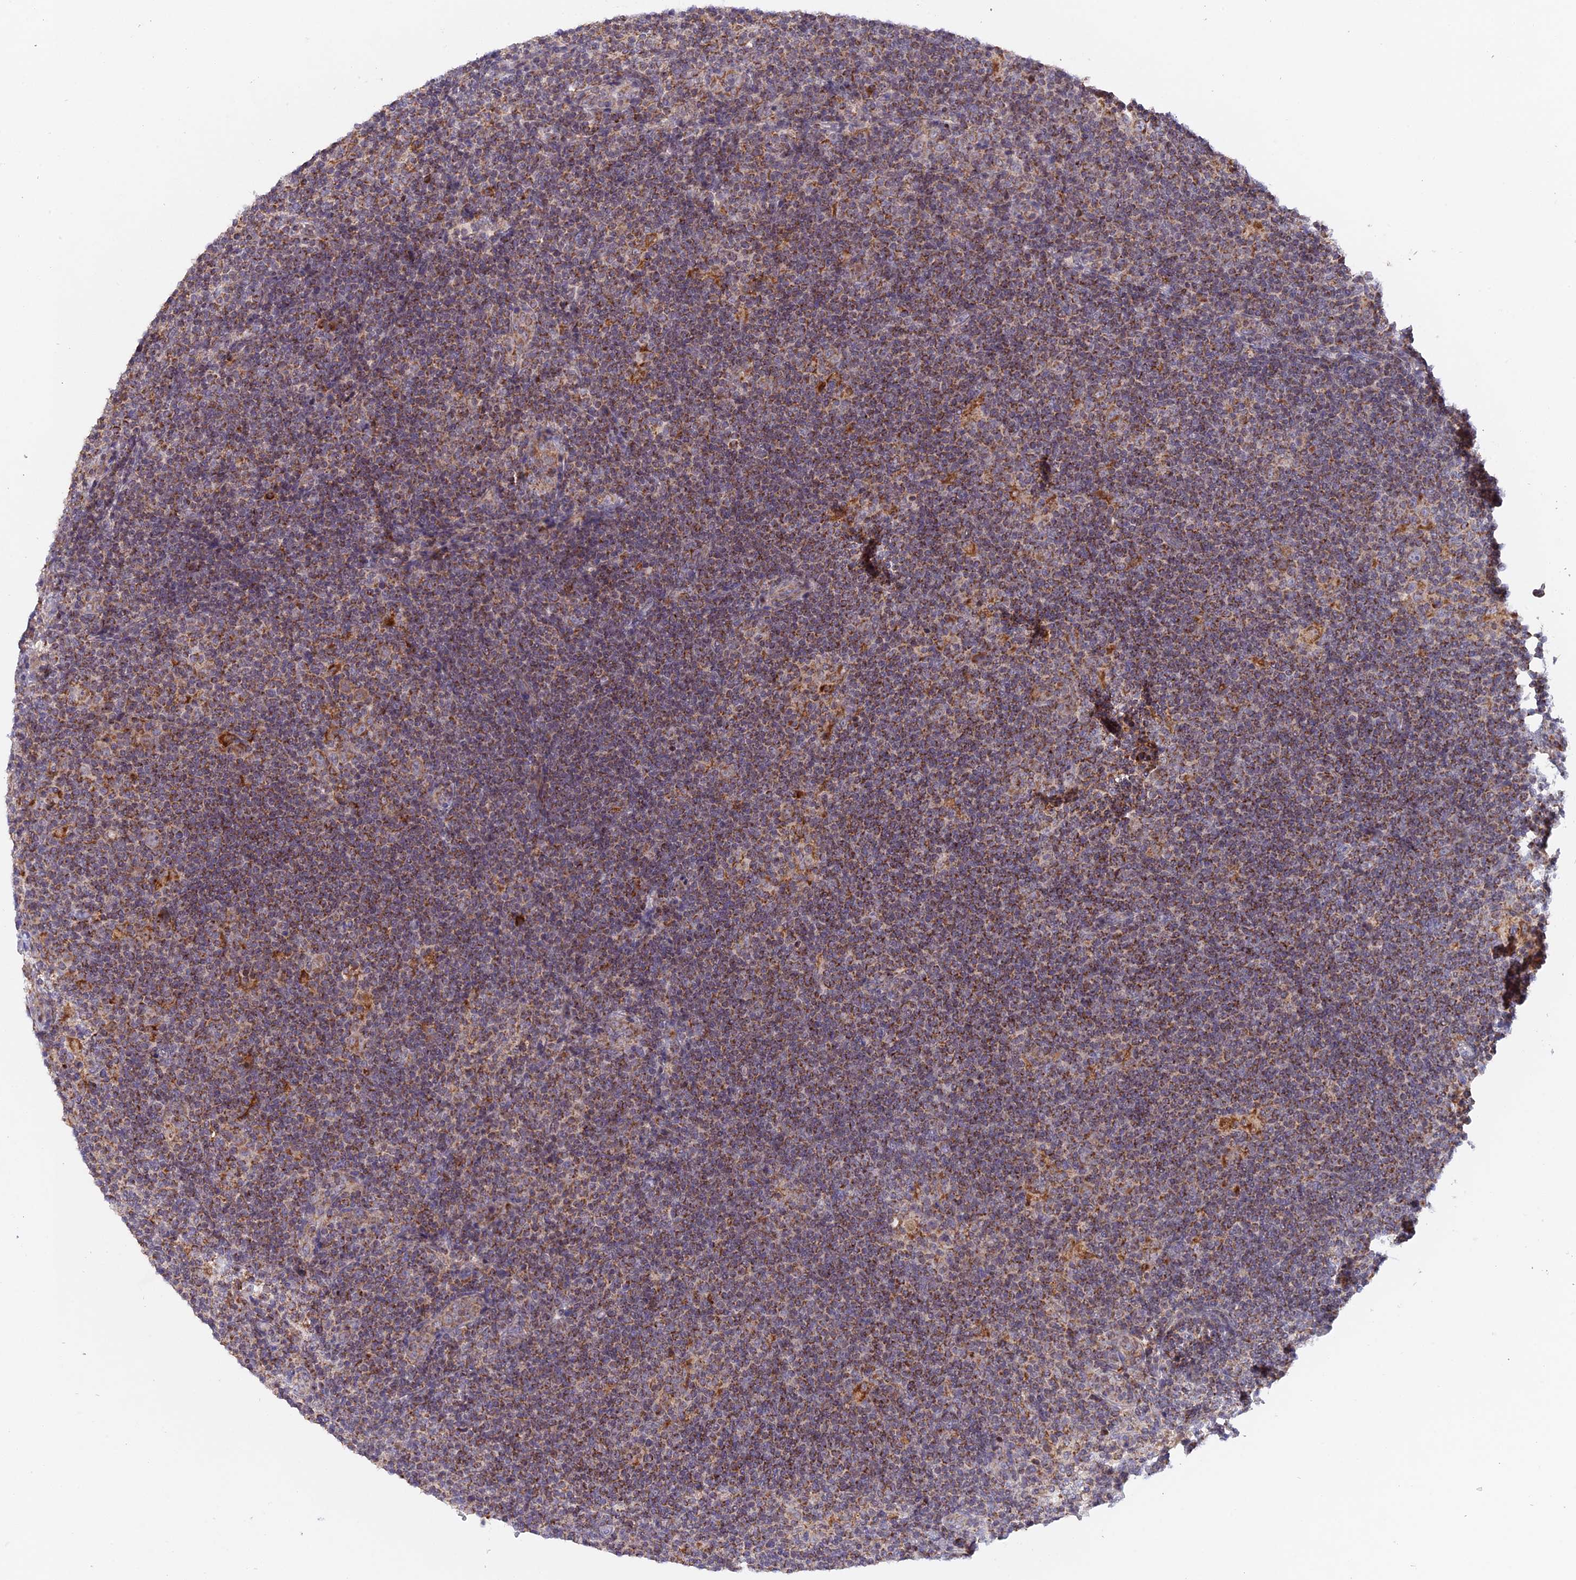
{"staining": {"intensity": "weak", "quantity": ">75%", "location": "cytoplasmic/membranous"}, "tissue": "lymphoma", "cell_type": "Tumor cells", "image_type": "cancer", "snomed": [{"axis": "morphology", "description": "Hodgkin's disease, NOS"}, {"axis": "topography", "description": "Lymph node"}], "caption": "Immunohistochemistry image of neoplastic tissue: human lymphoma stained using IHC demonstrates low levels of weak protein expression localized specifically in the cytoplasmic/membranous of tumor cells, appearing as a cytoplasmic/membranous brown color.", "gene": "MPV17L", "patient": {"sex": "female", "age": 57}}